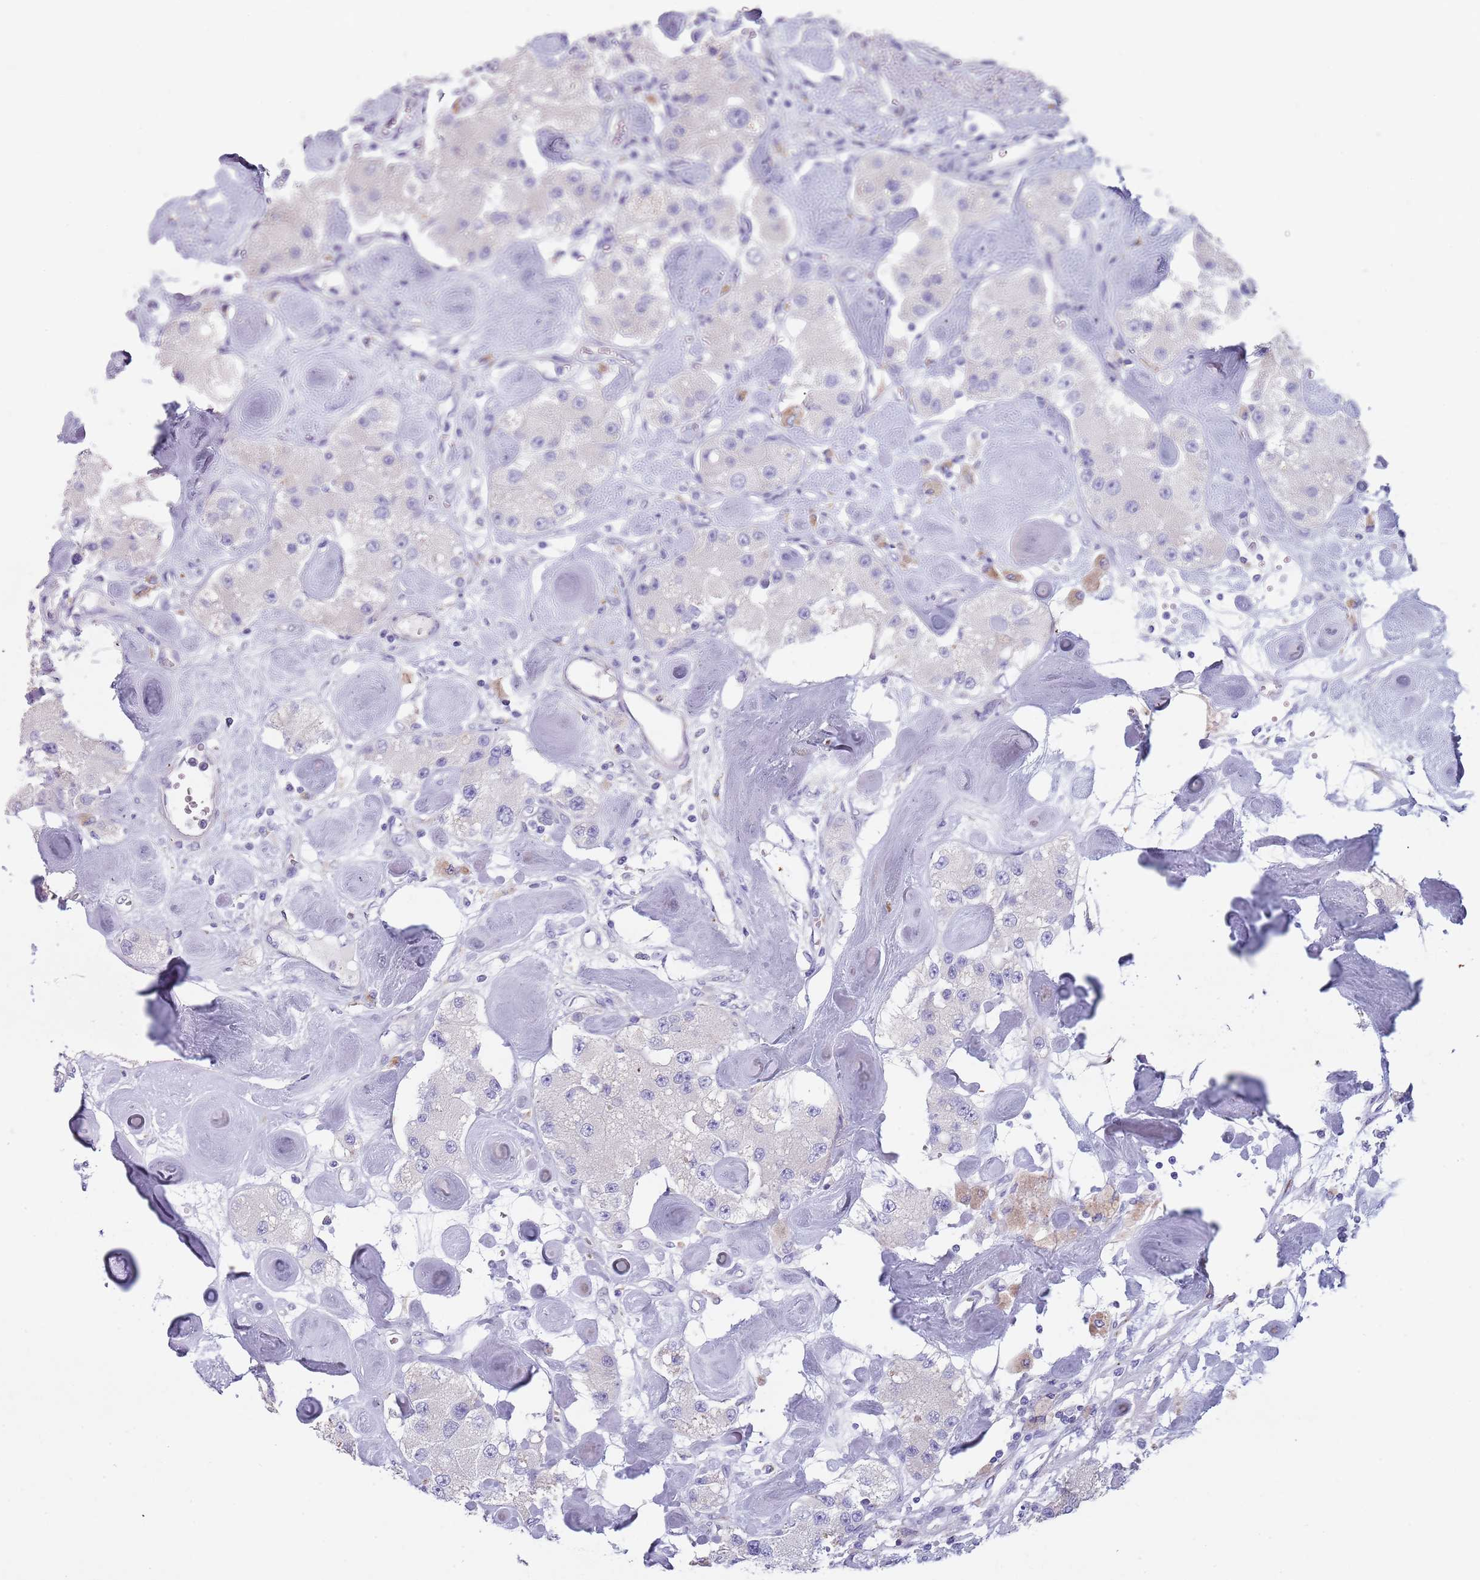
{"staining": {"intensity": "negative", "quantity": "none", "location": "none"}, "tissue": "carcinoid", "cell_type": "Tumor cells", "image_type": "cancer", "snomed": [{"axis": "morphology", "description": "Carcinoid, malignant, NOS"}, {"axis": "topography", "description": "Pancreas"}], "caption": "The photomicrograph shows no significant expression in tumor cells of carcinoid (malignant). (Stains: DAB (3,3'-diaminobenzidine) immunohistochemistry with hematoxylin counter stain, Microscopy: brightfield microscopy at high magnification).", "gene": "MAN1C1", "patient": {"sex": "male", "age": 41}}